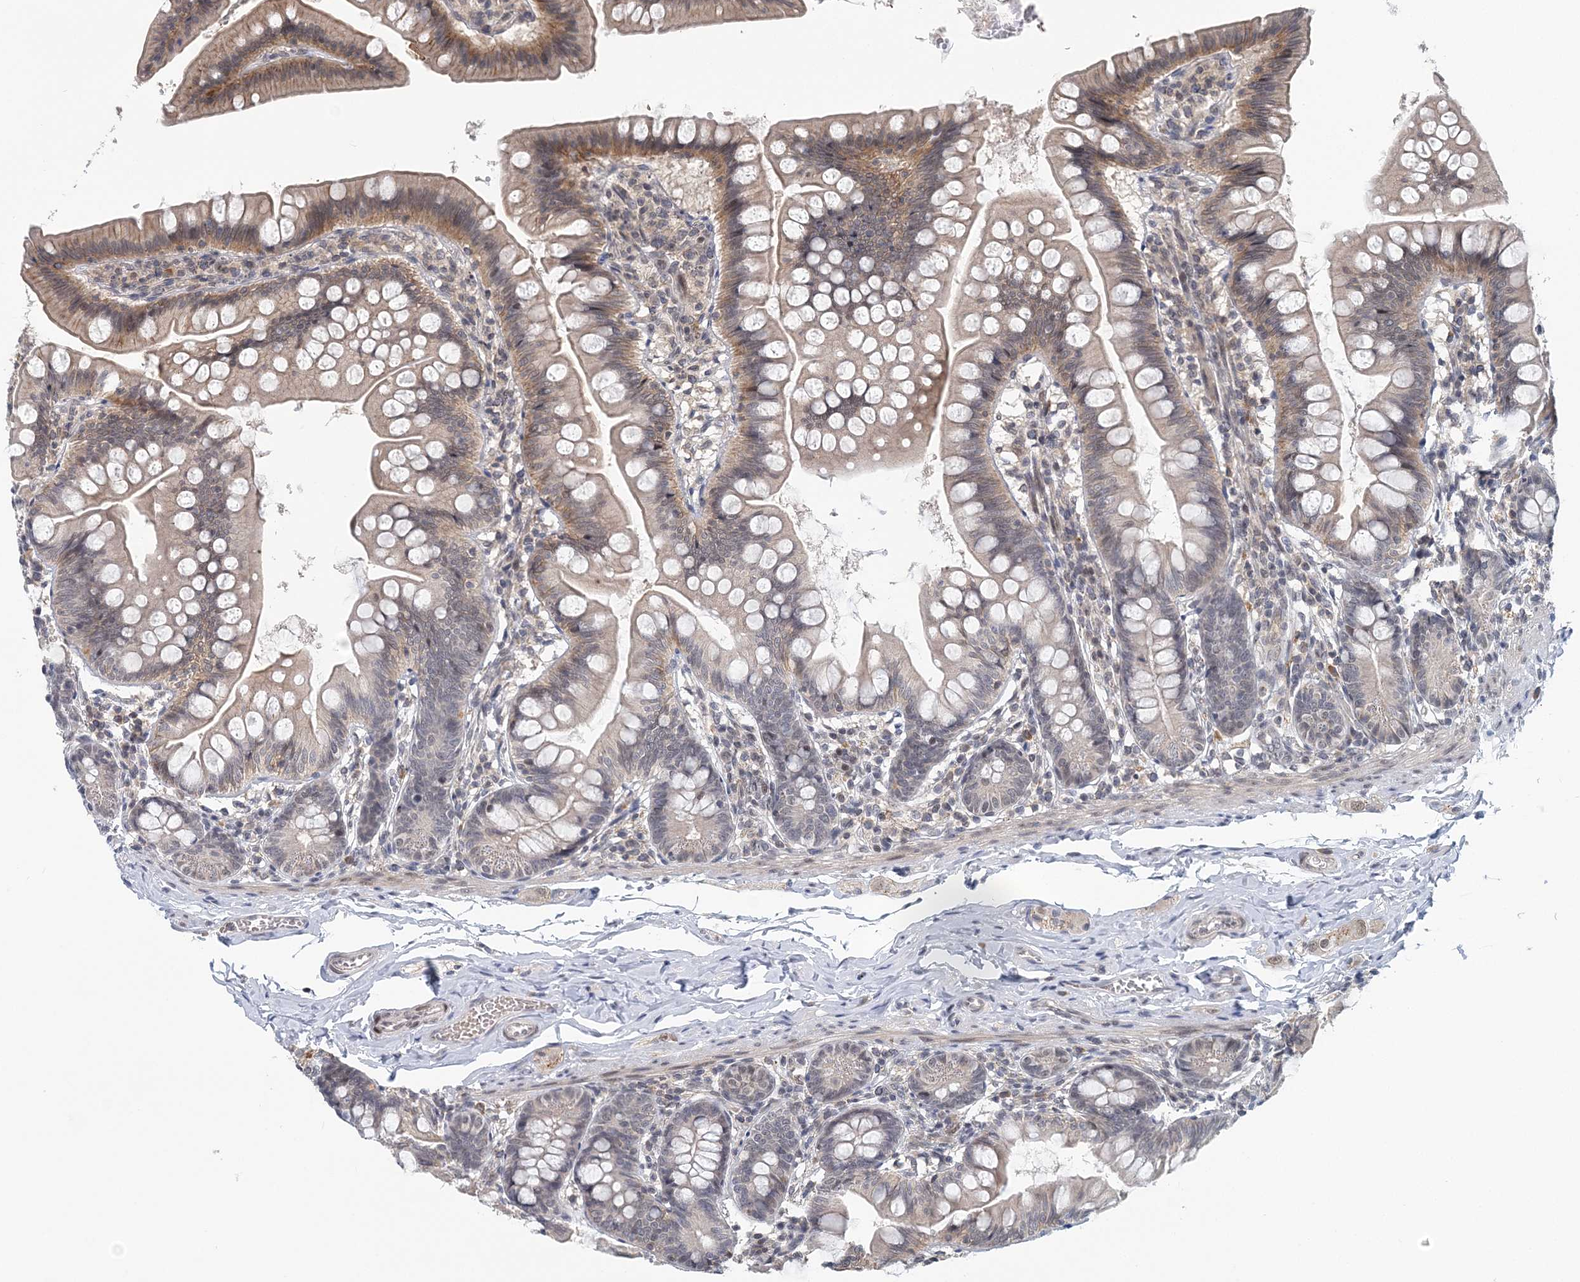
{"staining": {"intensity": "moderate", "quantity": "25%-75%", "location": "cytoplasmic/membranous"}, "tissue": "small intestine", "cell_type": "Glandular cells", "image_type": "normal", "snomed": [{"axis": "morphology", "description": "Normal tissue, NOS"}, {"axis": "topography", "description": "Small intestine"}], "caption": "Glandular cells reveal moderate cytoplasmic/membranous positivity in about 25%-75% of cells in unremarkable small intestine.", "gene": "HYCC2", "patient": {"sex": "male", "age": 7}}